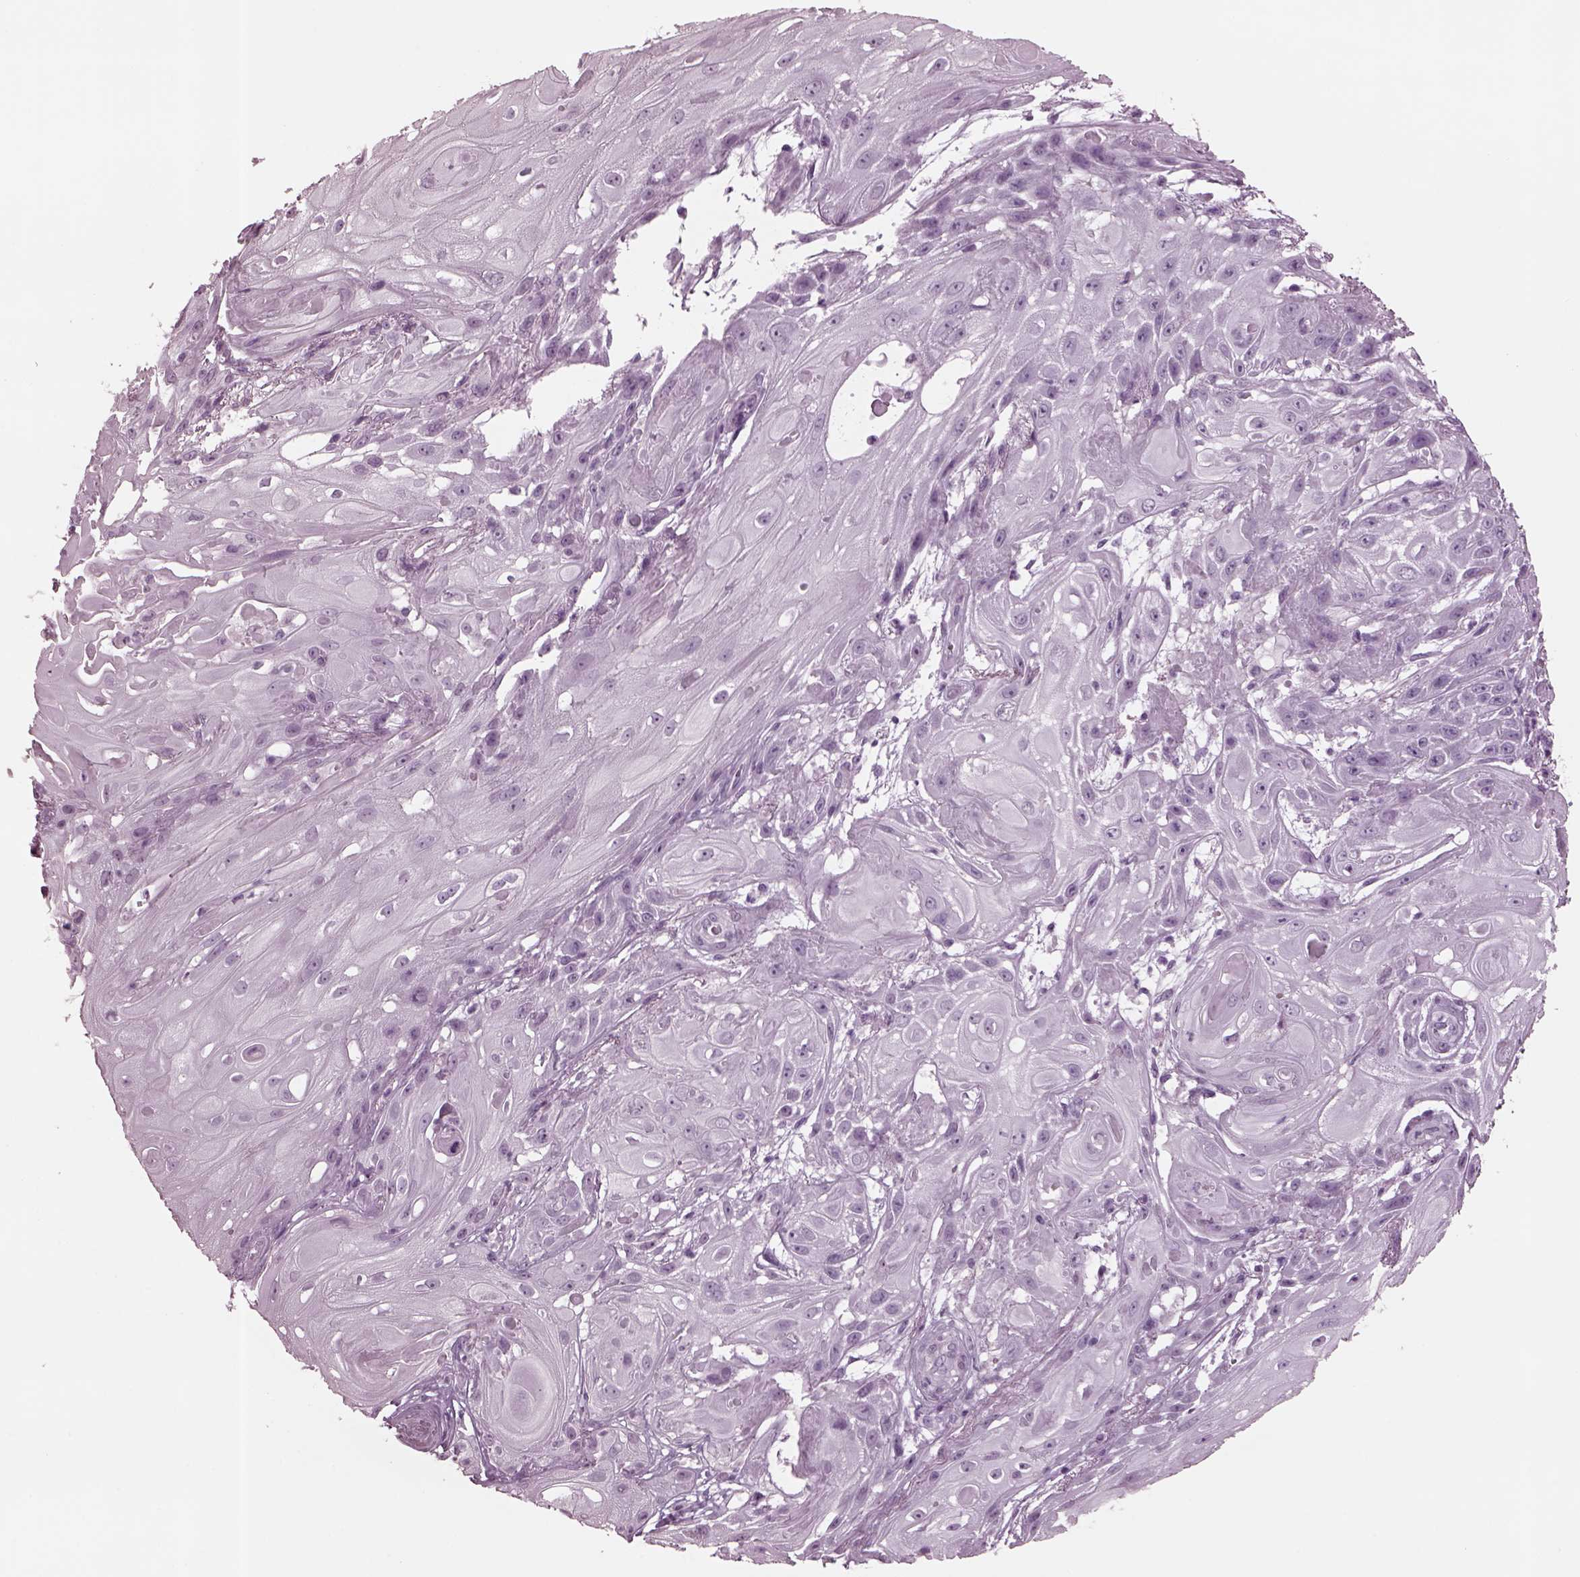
{"staining": {"intensity": "negative", "quantity": "none", "location": "none"}, "tissue": "skin cancer", "cell_type": "Tumor cells", "image_type": "cancer", "snomed": [{"axis": "morphology", "description": "Squamous cell carcinoma, NOS"}, {"axis": "topography", "description": "Skin"}], "caption": "Squamous cell carcinoma (skin) stained for a protein using immunohistochemistry reveals no expression tumor cells.", "gene": "TPPP2", "patient": {"sex": "male", "age": 62}}